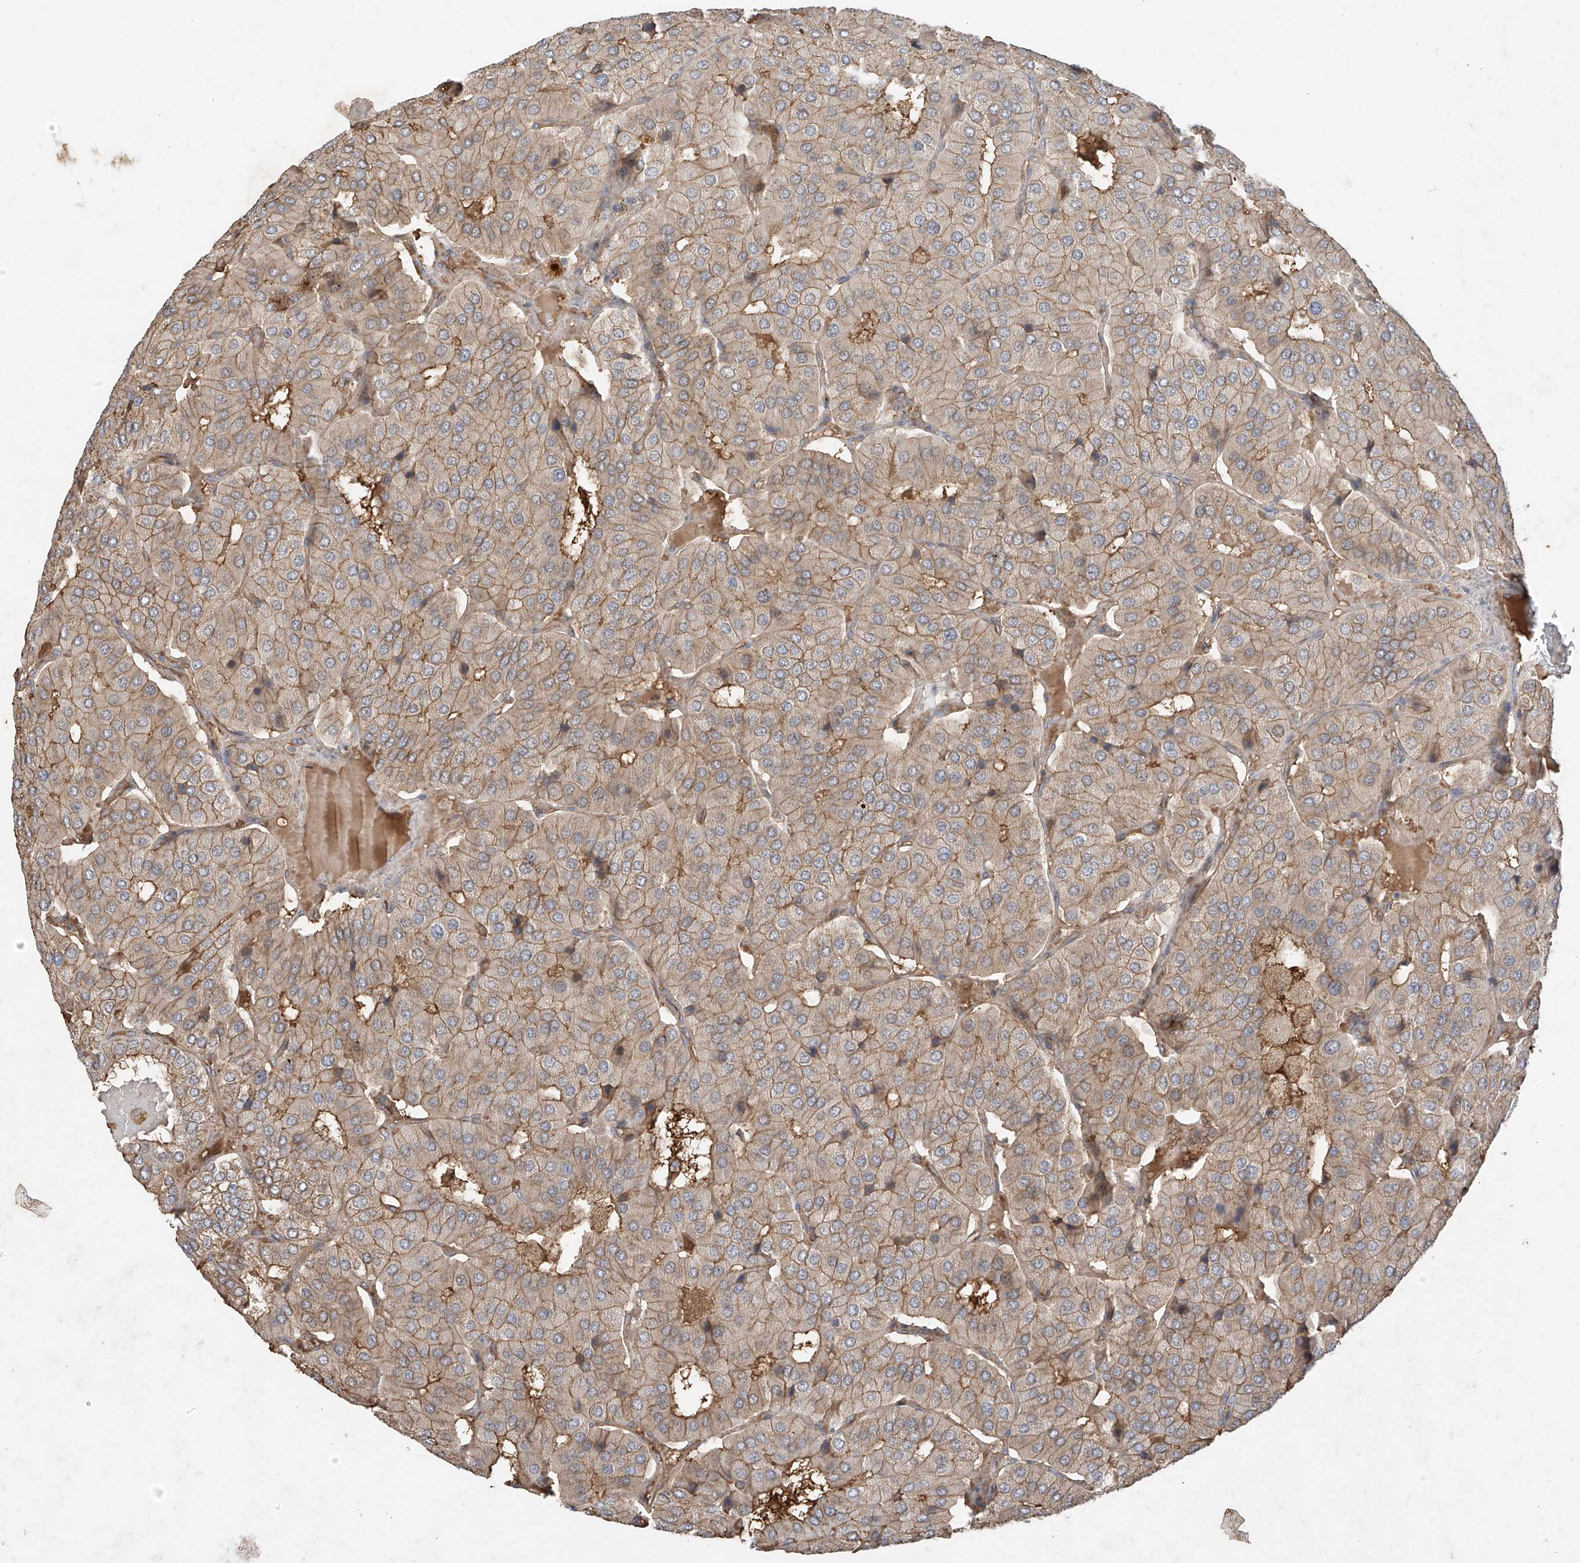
{"staining": {"intensity": "weak", "quantity": ">75%", "location": "cytoplasmic/membranous"}, "tissue": "parathyroid gland", "cell_type": "Glandular cells", "image_type": "normal", "snomed": [{"axis": "morphology", "description": "Normal tissue, NOS"}, {"axis": "morphology", "description": "Adenoma, NOS"}, {"axis": "topography", "description": "Parathyroid gland"}], "caption": "Human parathyroid gland stained with a protein marker displays weak staining in glandular cells.", "gene": "CACNA2D4", "patient": {"sex": "female", "age": 86}}